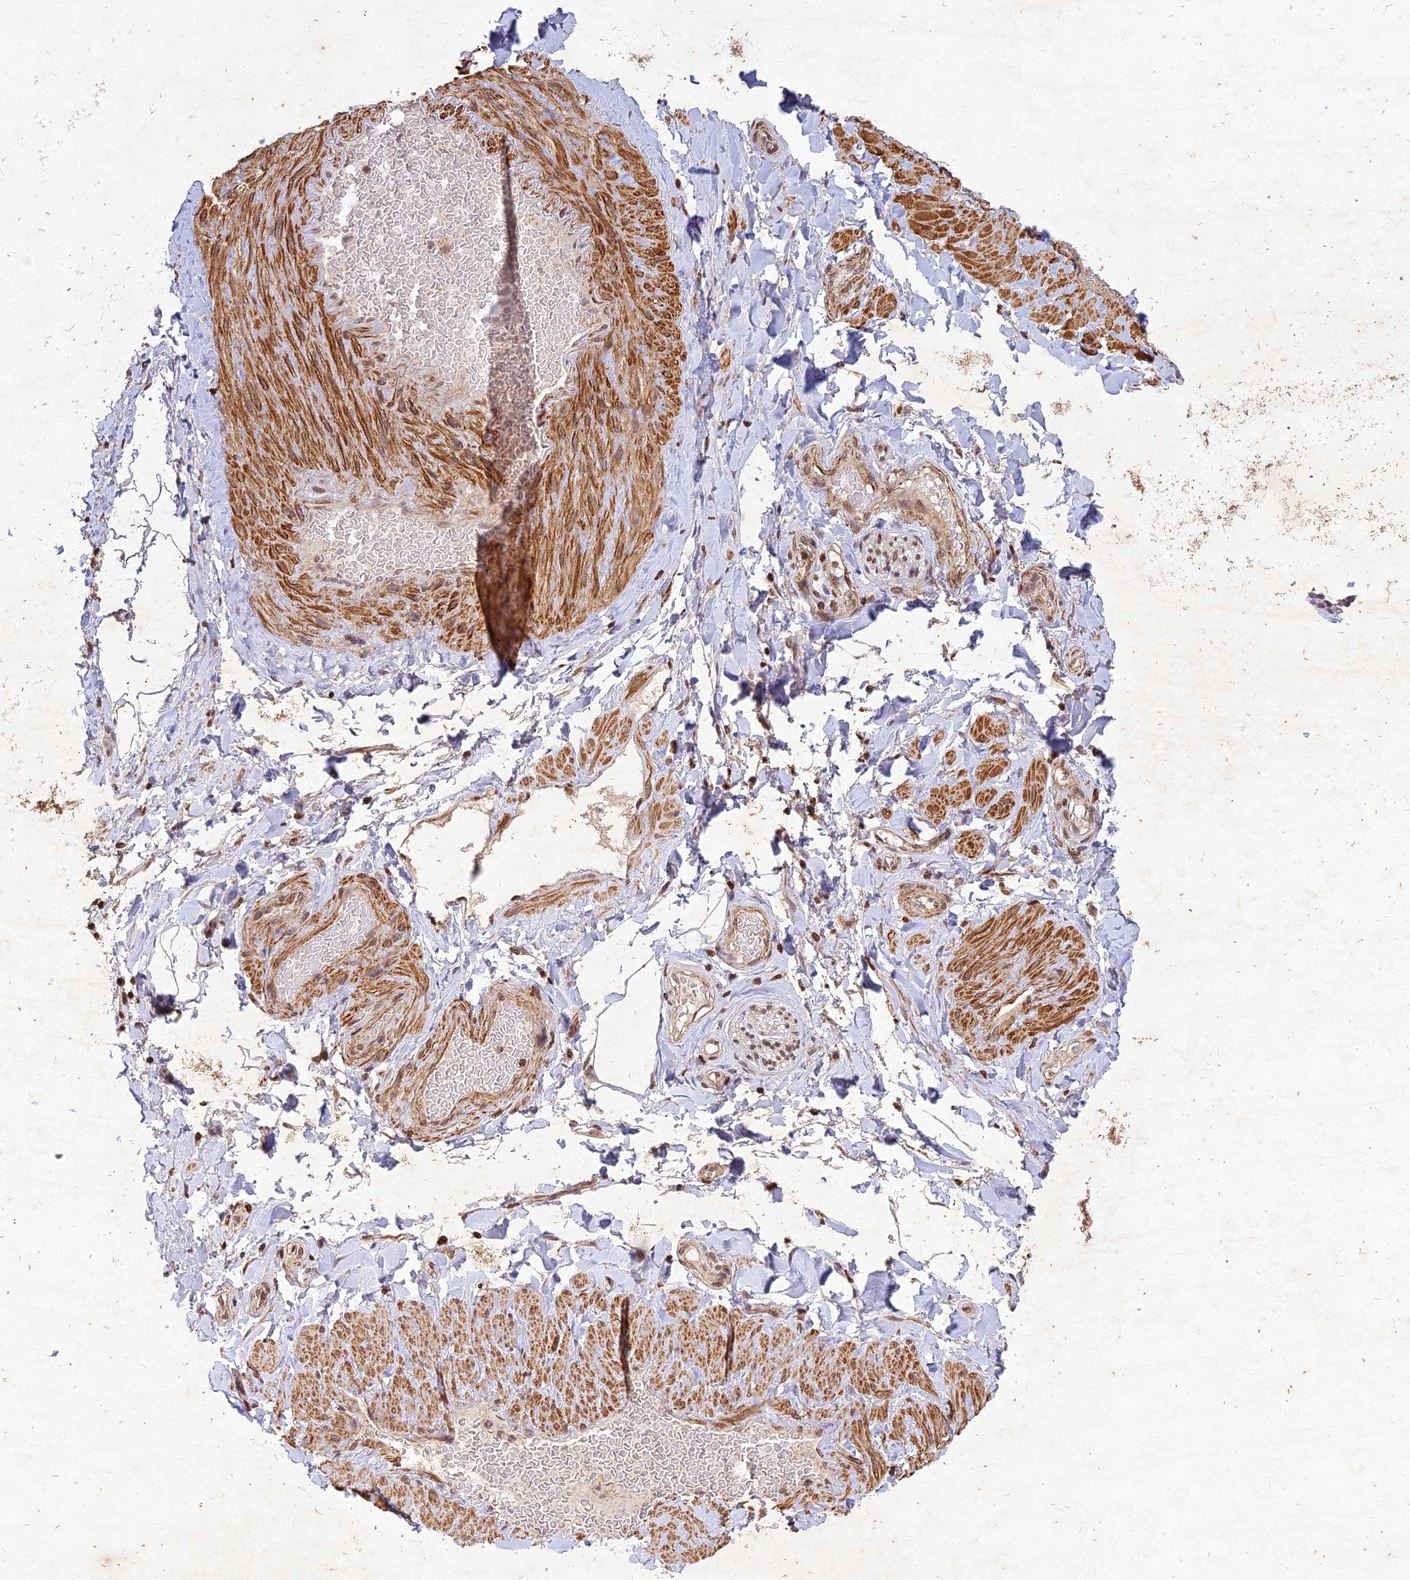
{"staining": {"intensity": "negative", "quantity": "none", "location": "none"}, "tissue": "adipose tissue", "cell_type": "Adipocytes", "image_type": "normal", "snomed": [{"axis": "morphology", "description": "Normal tissue, NOS"}, {"axis": "topography", "description": "Soft tissue"}, {"axis": "topography", "description": "Vascular tissue"}], "caption": "This is a photomicrograph of IHC staining of normal adipose tissue, which shows no expression in adipocytes.", "gene": "RELCH", "patient": {"sex": "male", "age": 54}}